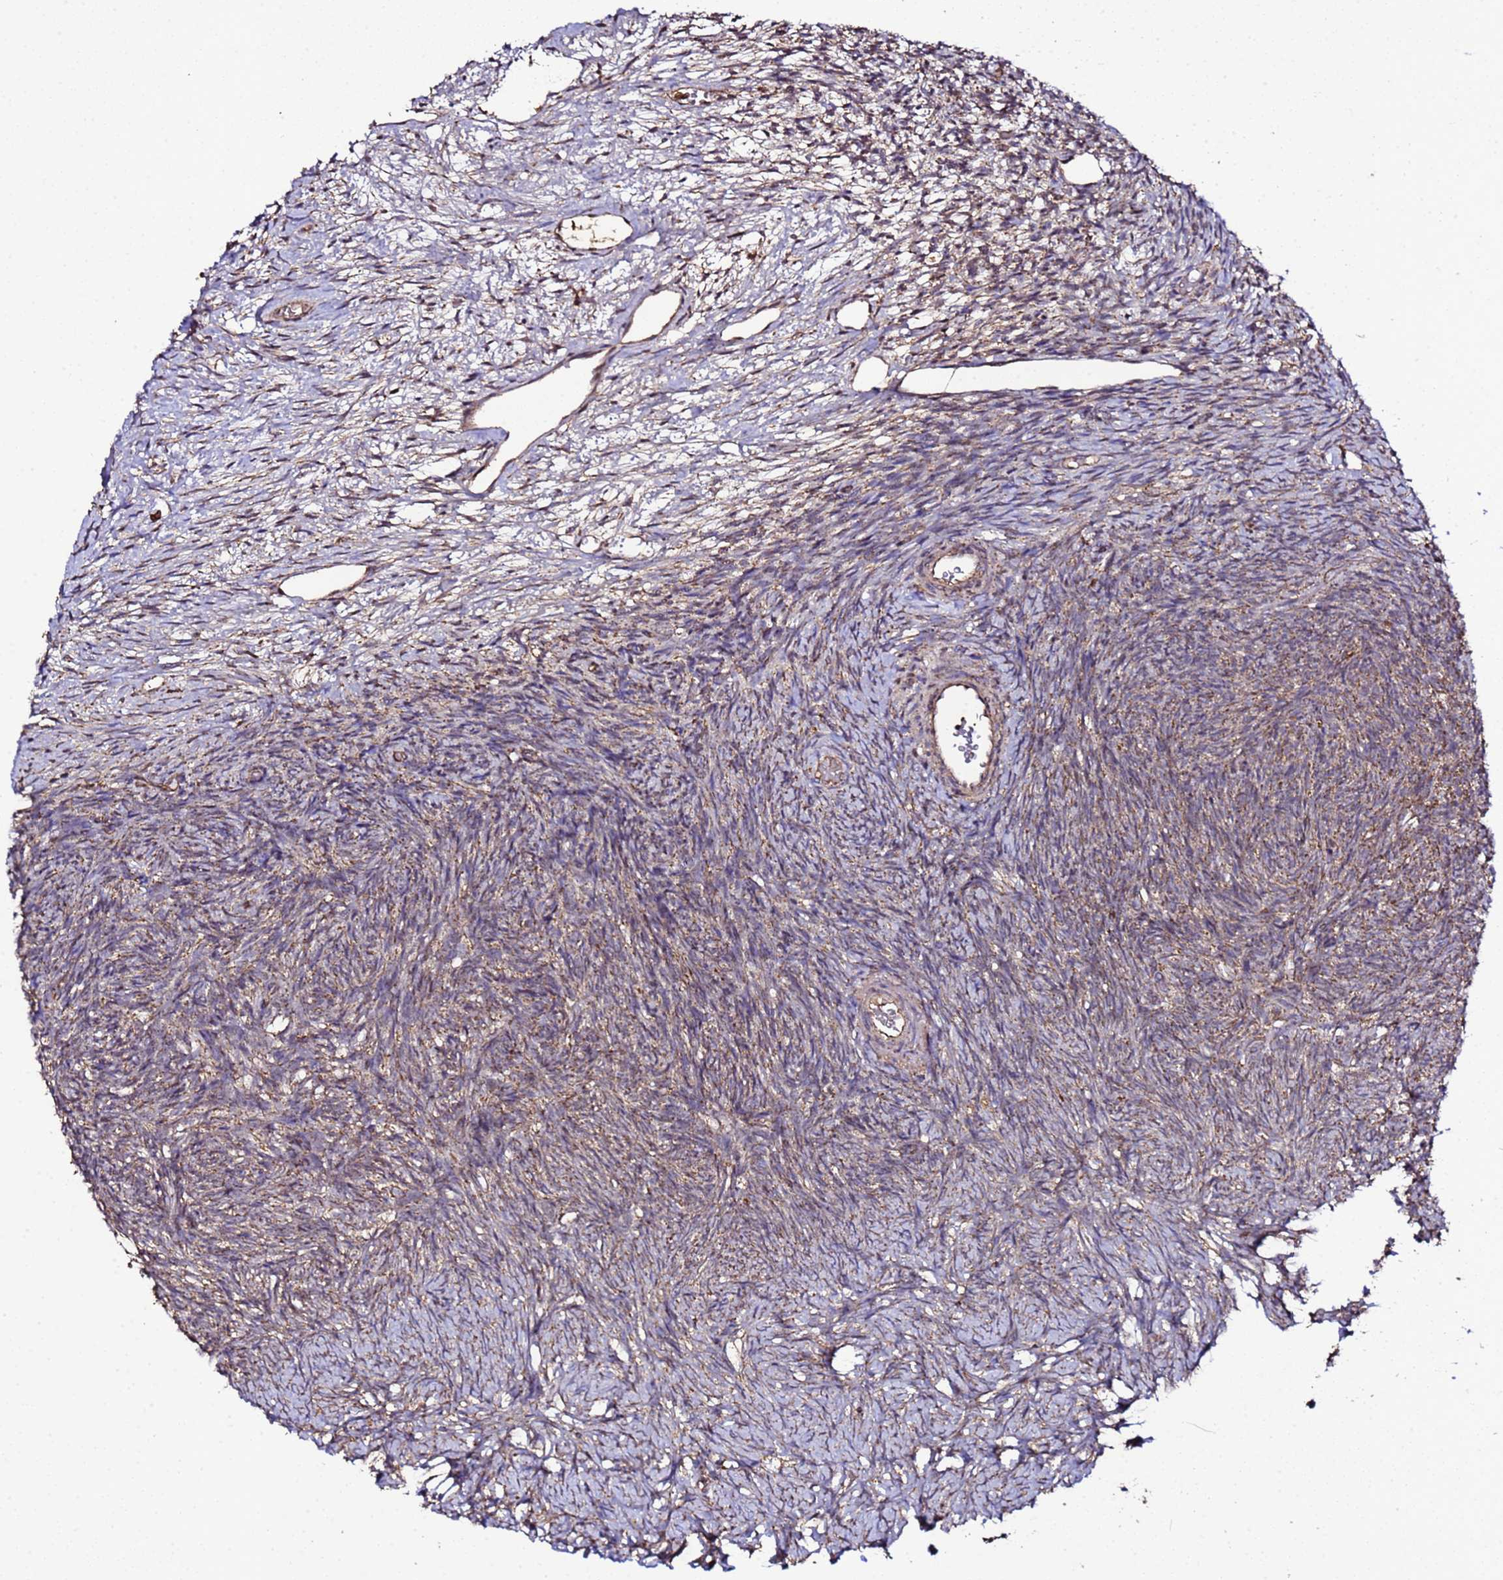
{"staining": {"intensity": "weak", "quantity": "<25%", "location": "cytoplasmic/membranous"}, "tissue": "ovary", "cell_type": "Ovarian stroma cells", "image_type": "normal", "snomed": [{"axis": "morphology", "description": "Normal tissue, NOS"}, {"axis": "topography", "description": "Ovary"}], "caption": "Image shows no significant protein staining in ovarian stroma cells of normal ovary.", "gene": "HSPBAP1", "patient": {"sex": "female", "age": 39}}